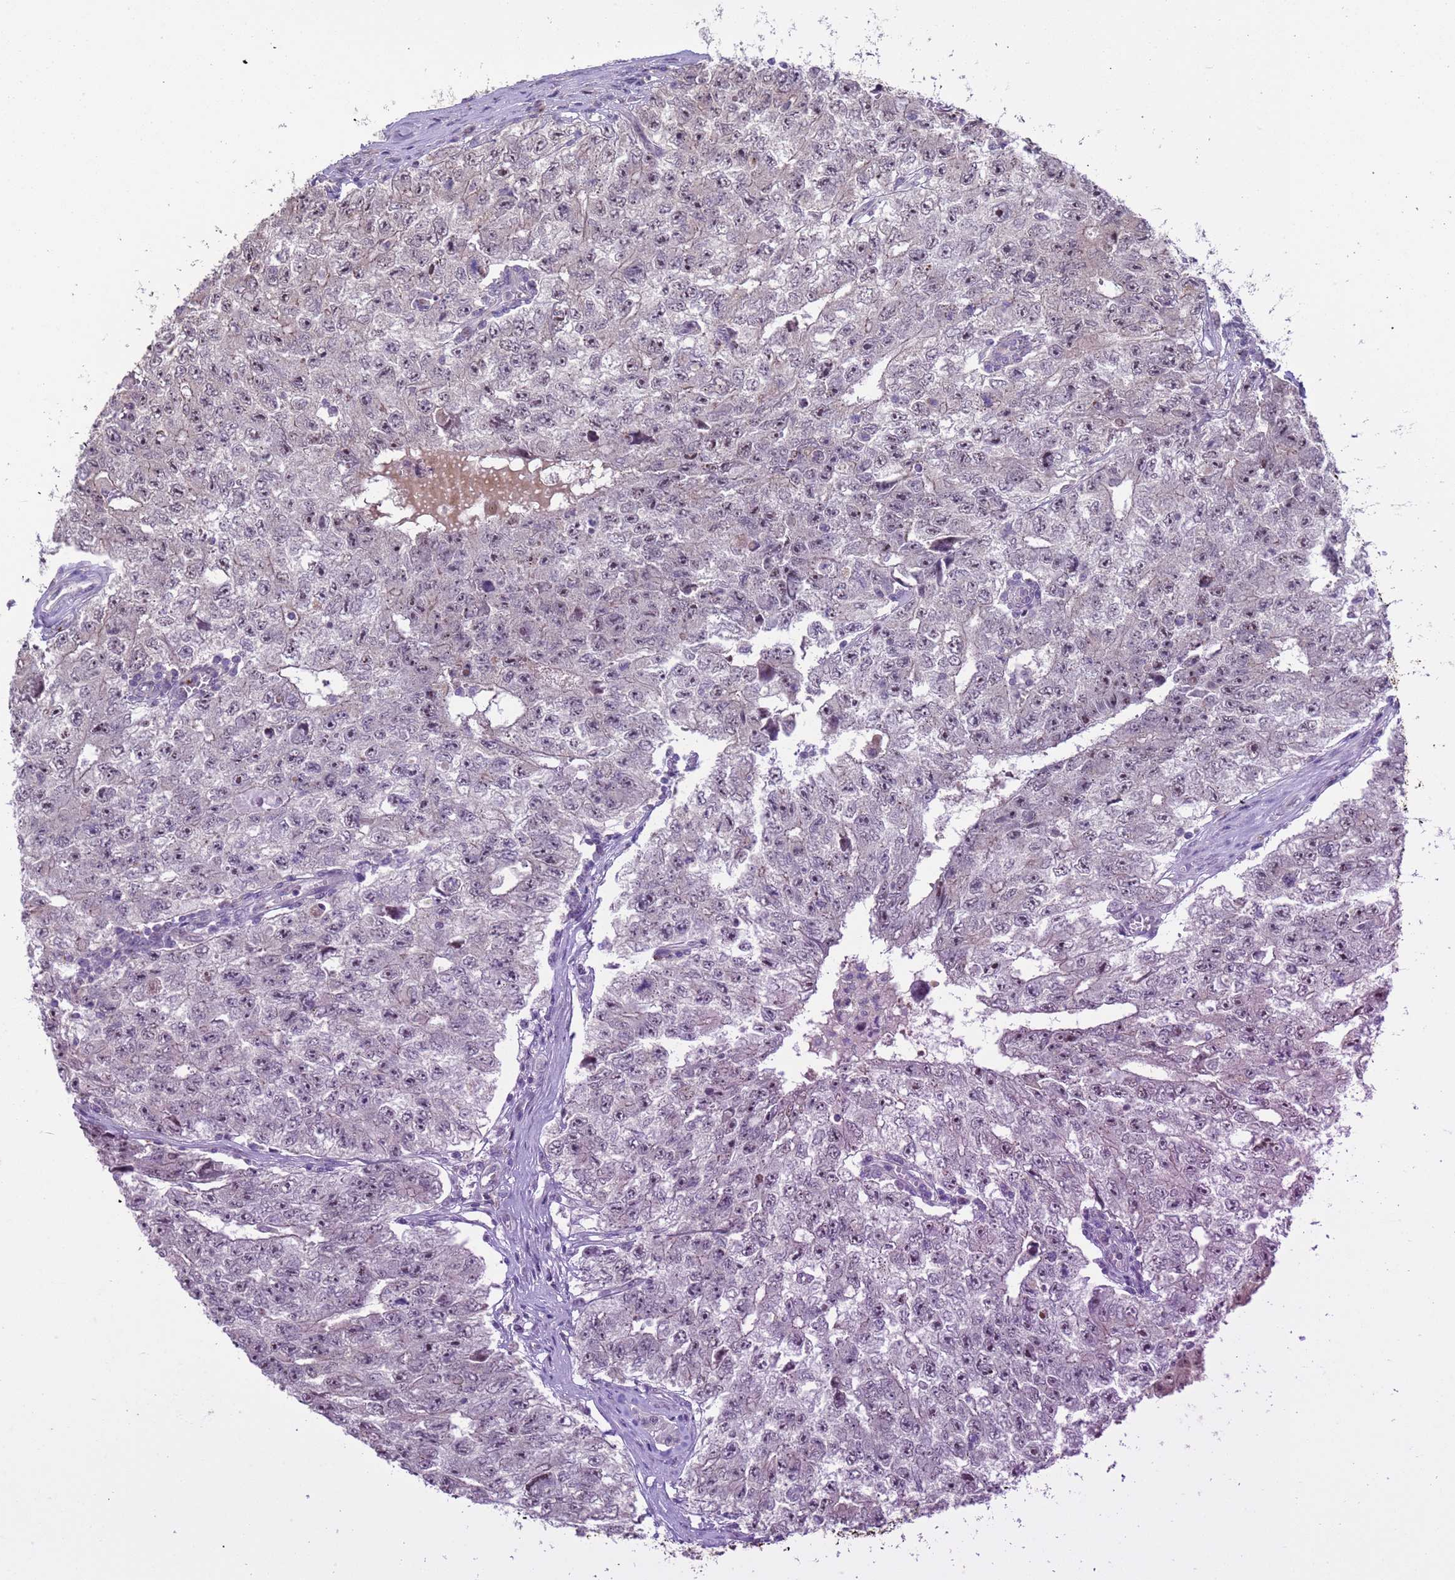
{"staining": {"intensity": "negative", "quantity": "none", "location": "none"}, "tissue": "testis cancer", "cell_type": "Tumor cells", "image_type": "cancer", "snomed": [{"axis": "morphology", "description": "Carcinoma, Embryonal, NOS"}, {"axis": "topography", "description": "Testis"}], "caption": "High magnification brightfield microscopy of testis cancer stained with DAB (3,3'-diaminobenzidine) (brown) and counterstained with hematoxylin (blue): tumor cells show no significant expression.", "gene": "VWA3A", "patient": {"sex": "male", "age": 17}}